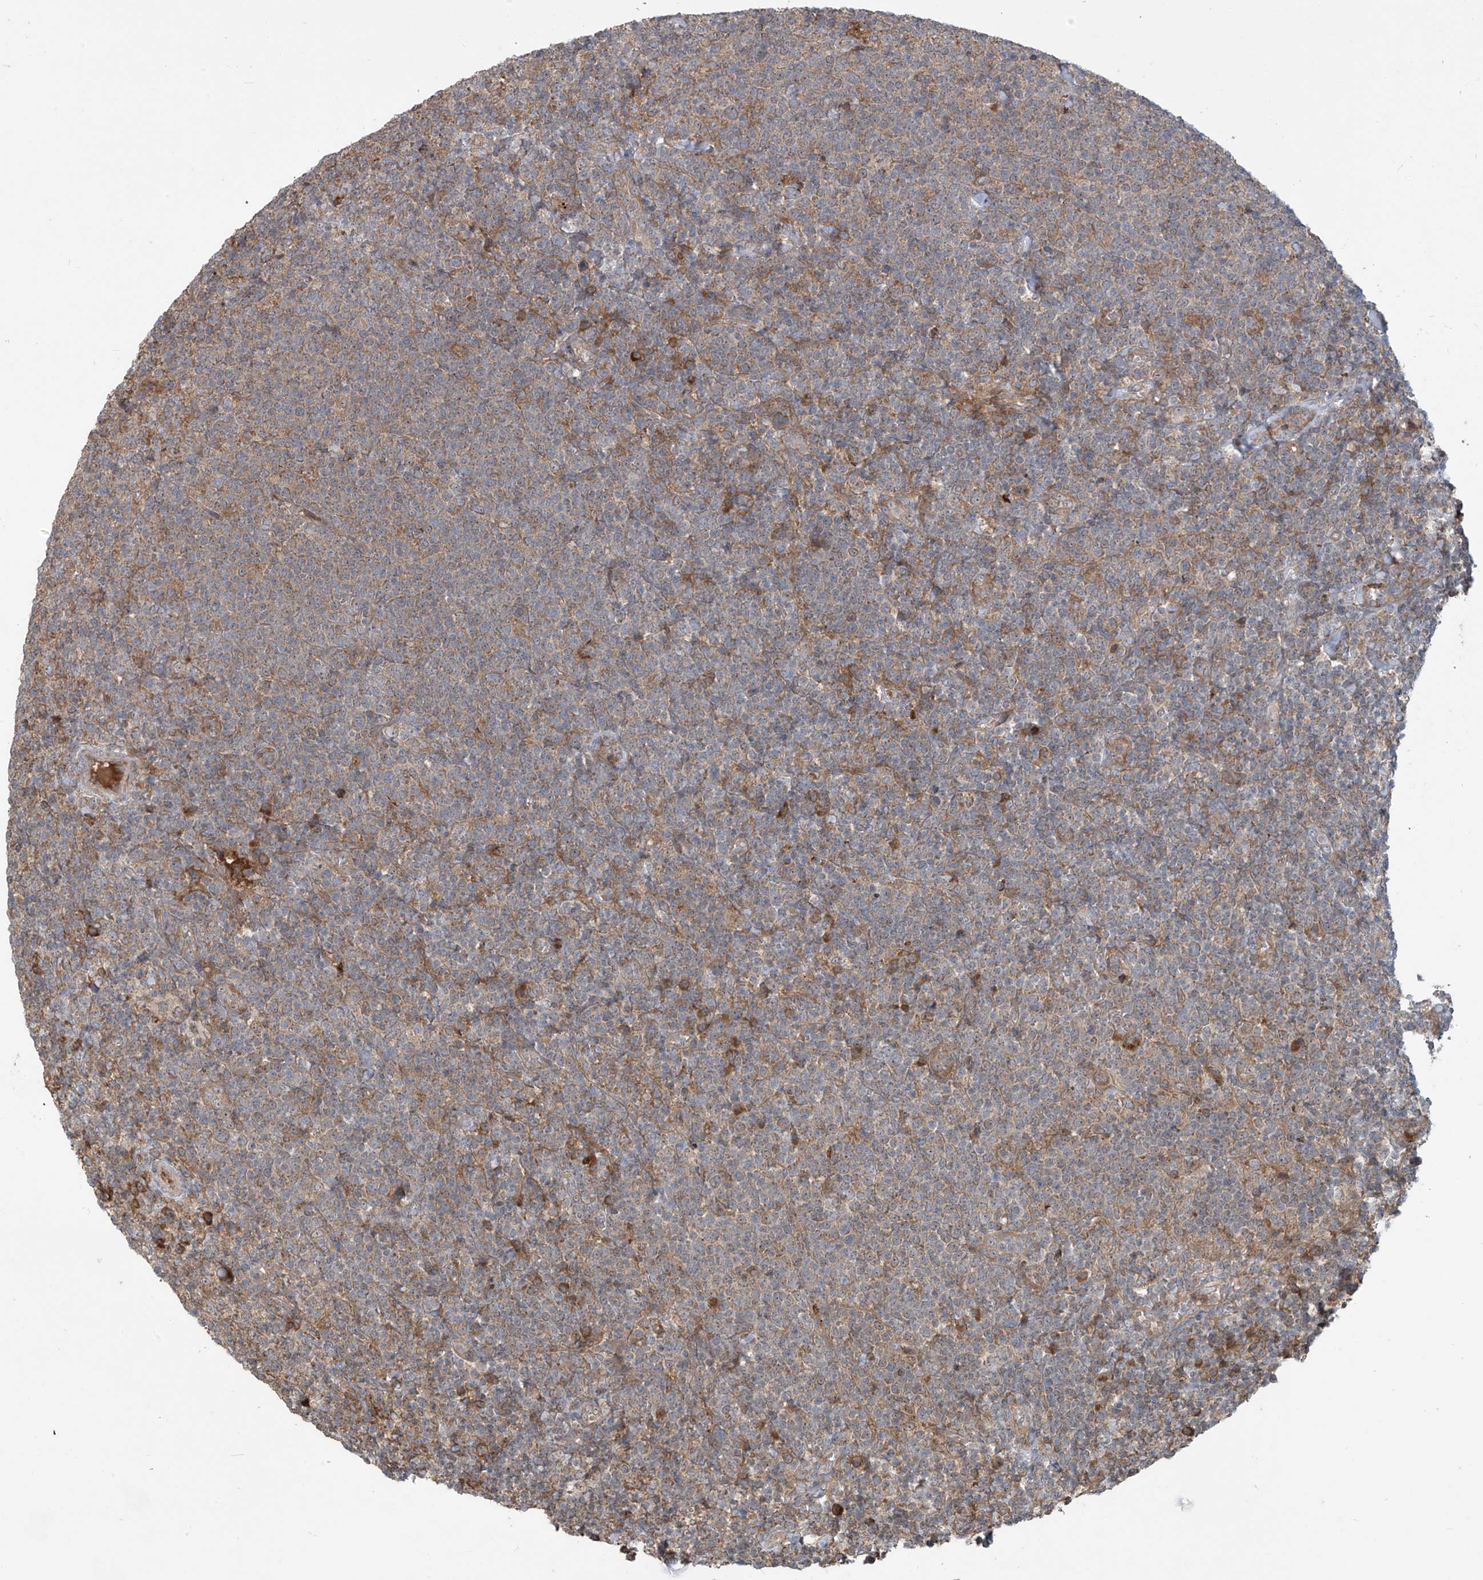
{"staining": {"intensity": "moderate", "quantity": "<25%", "location": "cytoplasmic/membranous"}, "tissue": "lymphoma", "cell_type": "Tumor cells", "image_type": "cancer", "snomed": [{"axis": "morphology", "description": "Malignant lymphoma, non-Hodgkin's type, High grade"}, {"axis": "topography", "description": "Lymph node"}], "caption": "A low amount of moderate cytoplasmic/membranous expression is appreciated in about <25% of tumor cells in lymphoma tissue.", "gene": "KATNIP", "patient": {"sex": "male", "age": 61}}